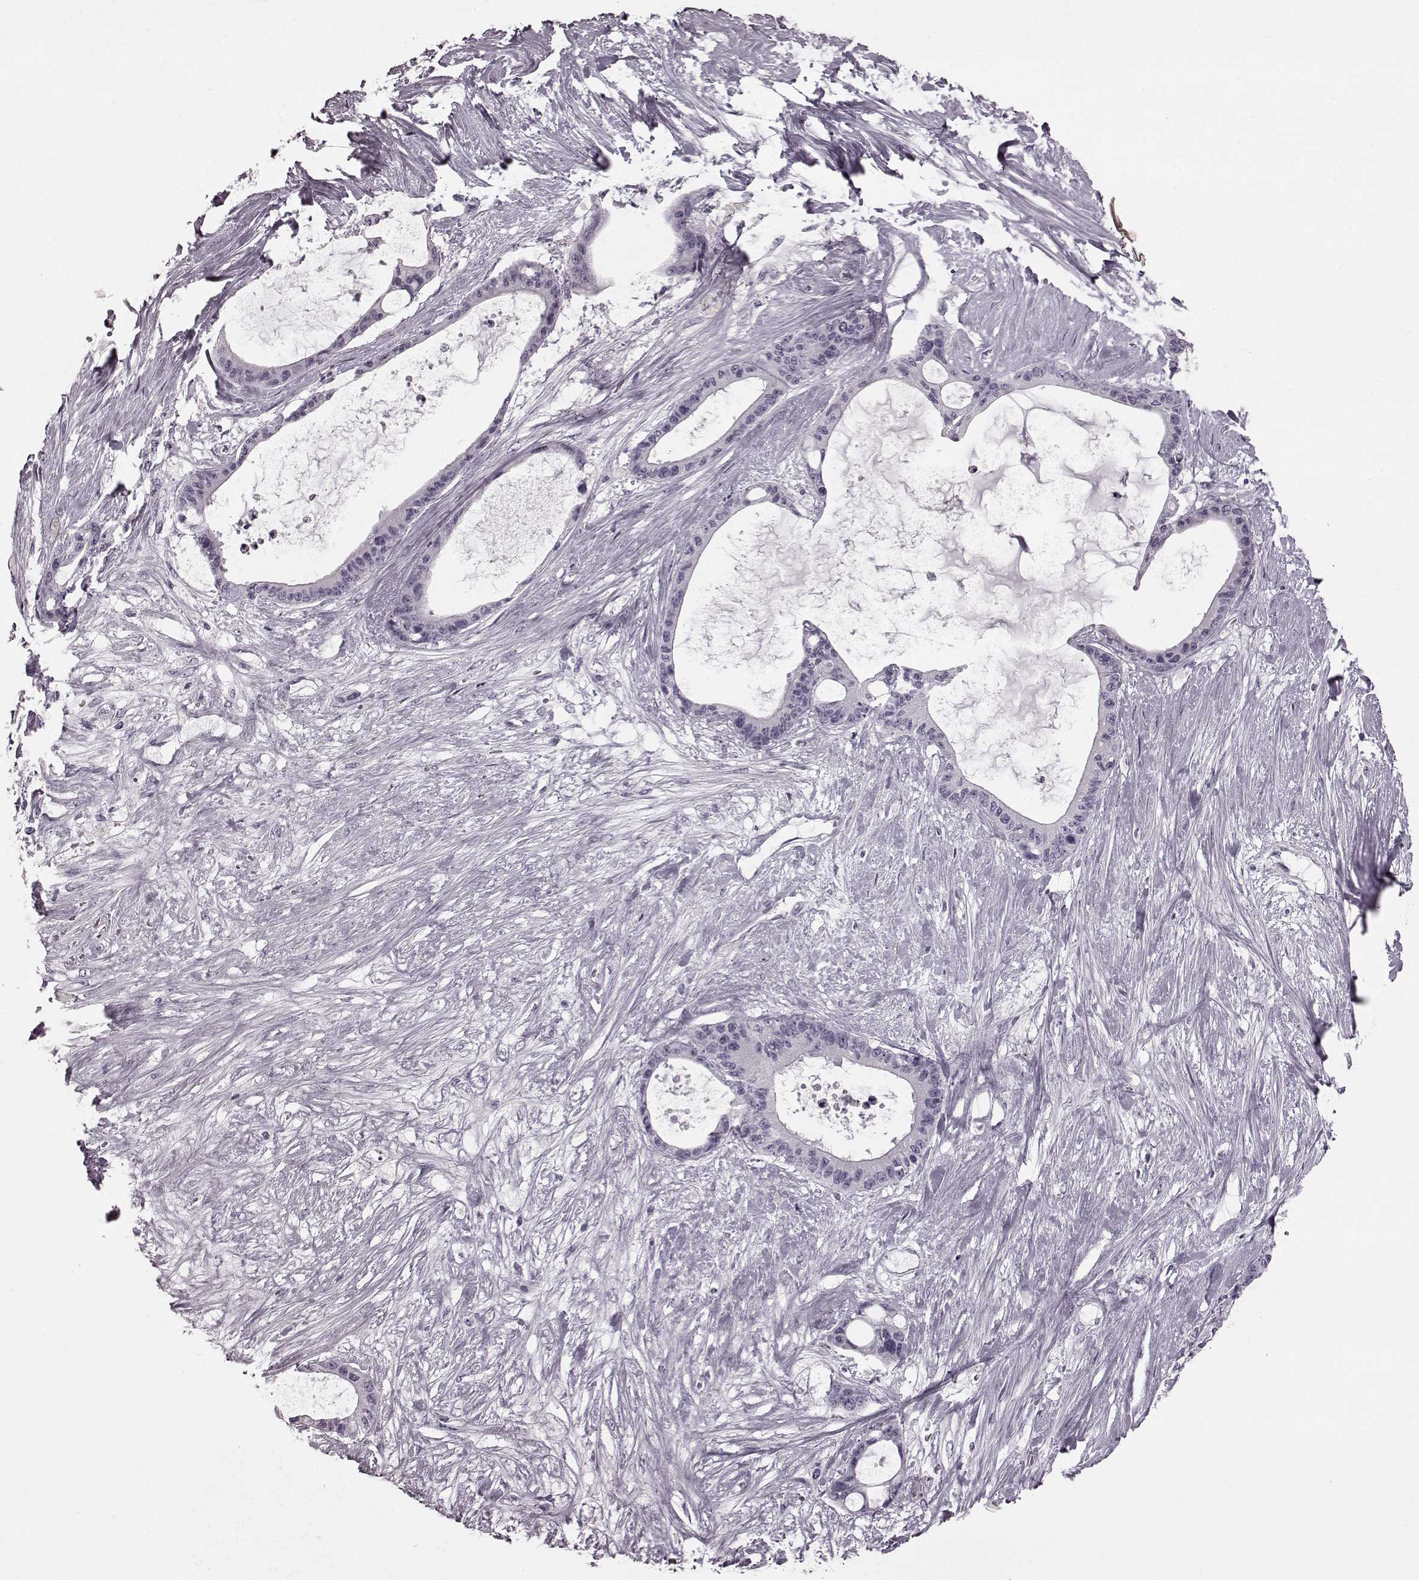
{"staining": {"intensity": "negative", "quantity": "none", "location": "none"}, "tissue": "liver cancer", "cell_type": "Tumor cells", "image_type": "cancer", "snomed": [{"axis": "morphology", "description": "Normal tissue, NOS"}, {"axis": "morphology", "description": "Cholangiocarcinoma"}, {"axis": "topography", "description": "Liver"}, {"axis": "topography", "description": "Peripheral nerve tissue"}], "caption": "Photomicrograph shows no significant protein staining in tumor cells of liver cancer.", "gene": "CST7", "patient": {"sex": "female", "age": 73}}